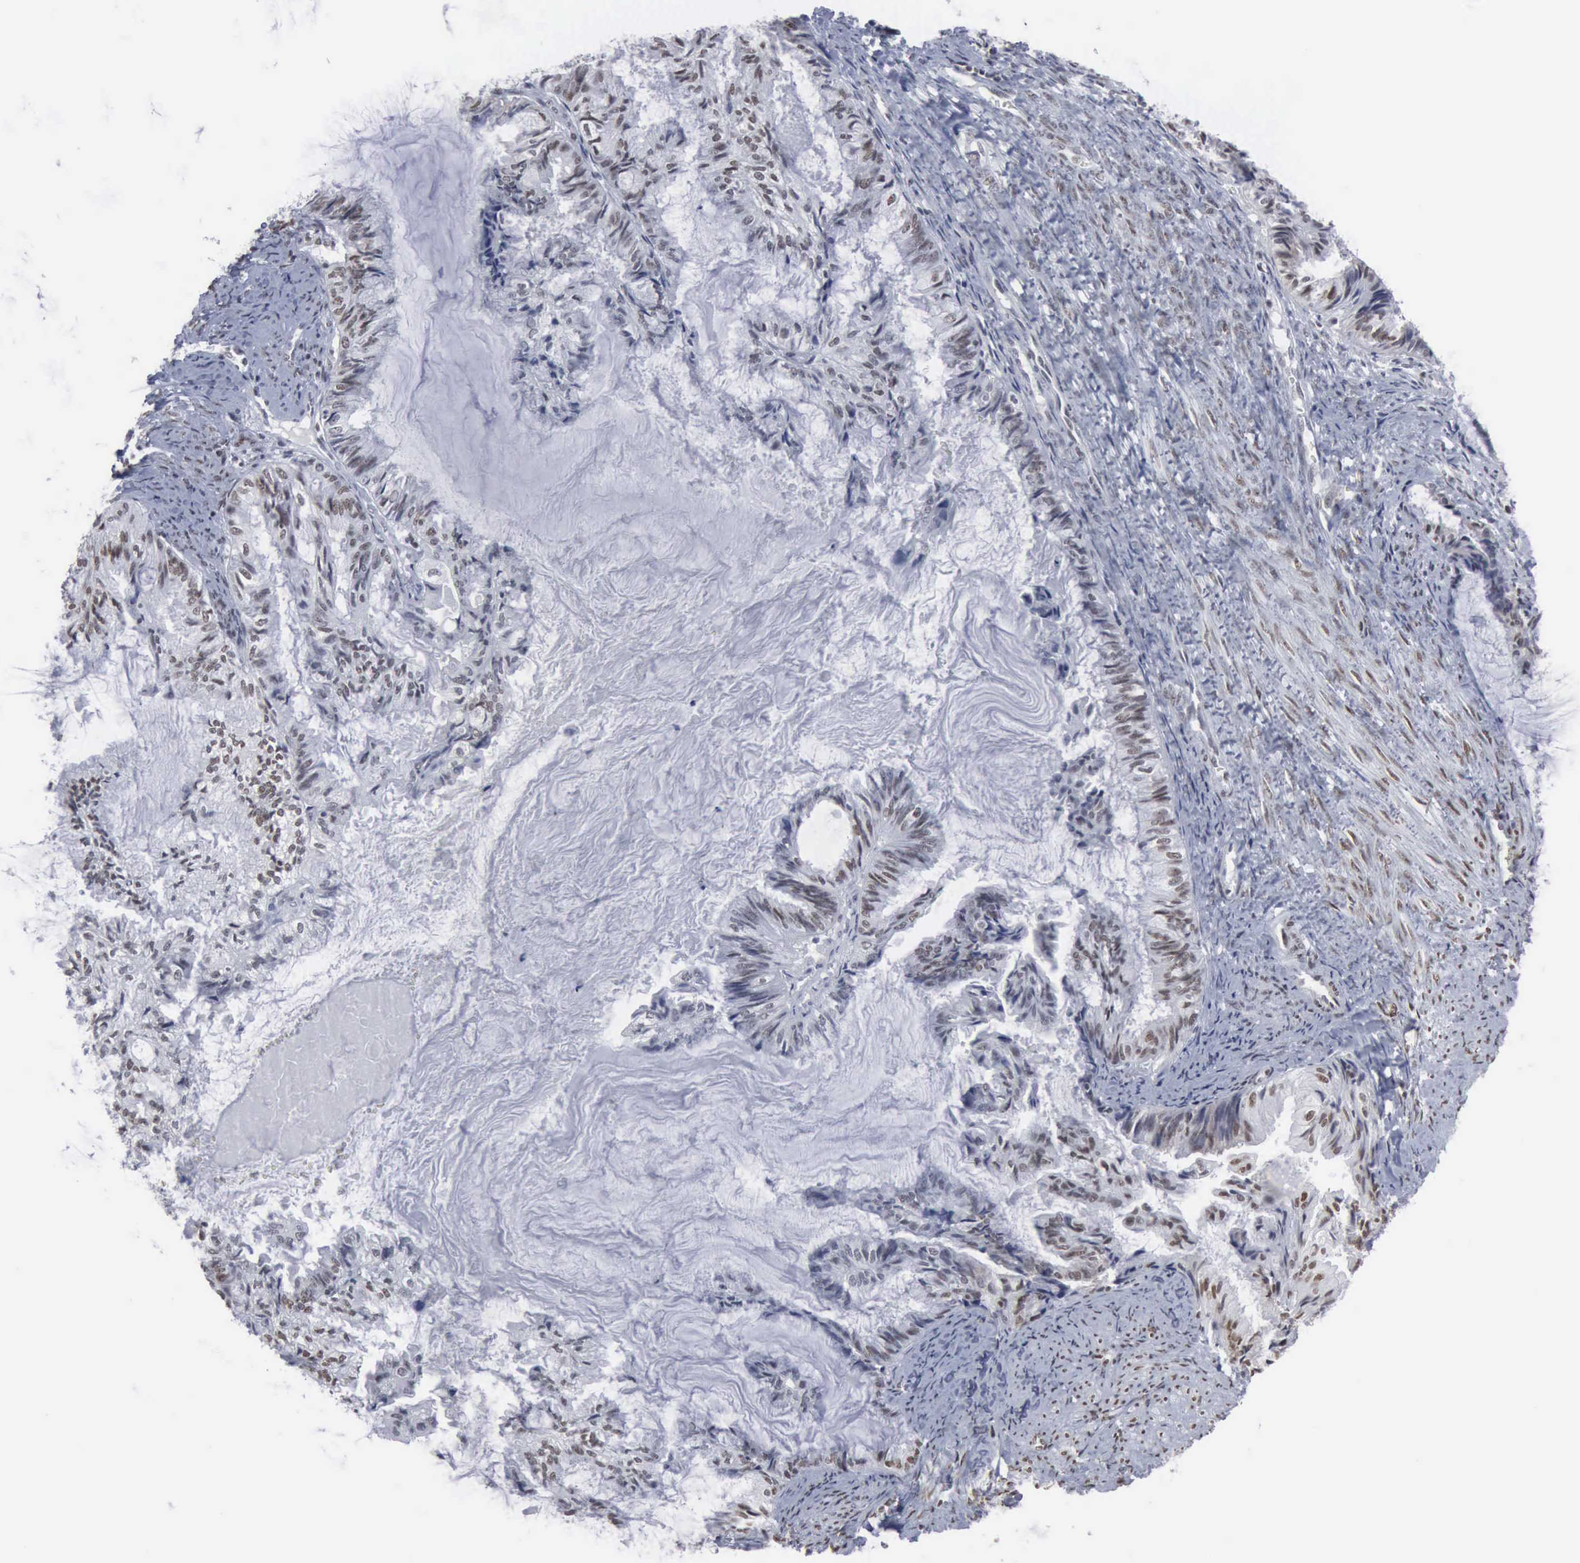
{"staining": {"intensity": "moderate", "quantity": ">75%", "location": "nuclear"}, "tissue": "endometrial cancer", "cell_type": "Tumor cells", "image_type": "cancer", "snomed": [{"axis": "morphology", "description": "Adenocarcinoma, NOS"}, {"axis": "topography", "description": "Endometrium"}], "caption": "Moderate nuclear protein expression is present in approximately >75% of tumor cells in endometrial adenocarcinoma.", "gene": "XPA", "patient": {"sex": "female", "age": 86}}